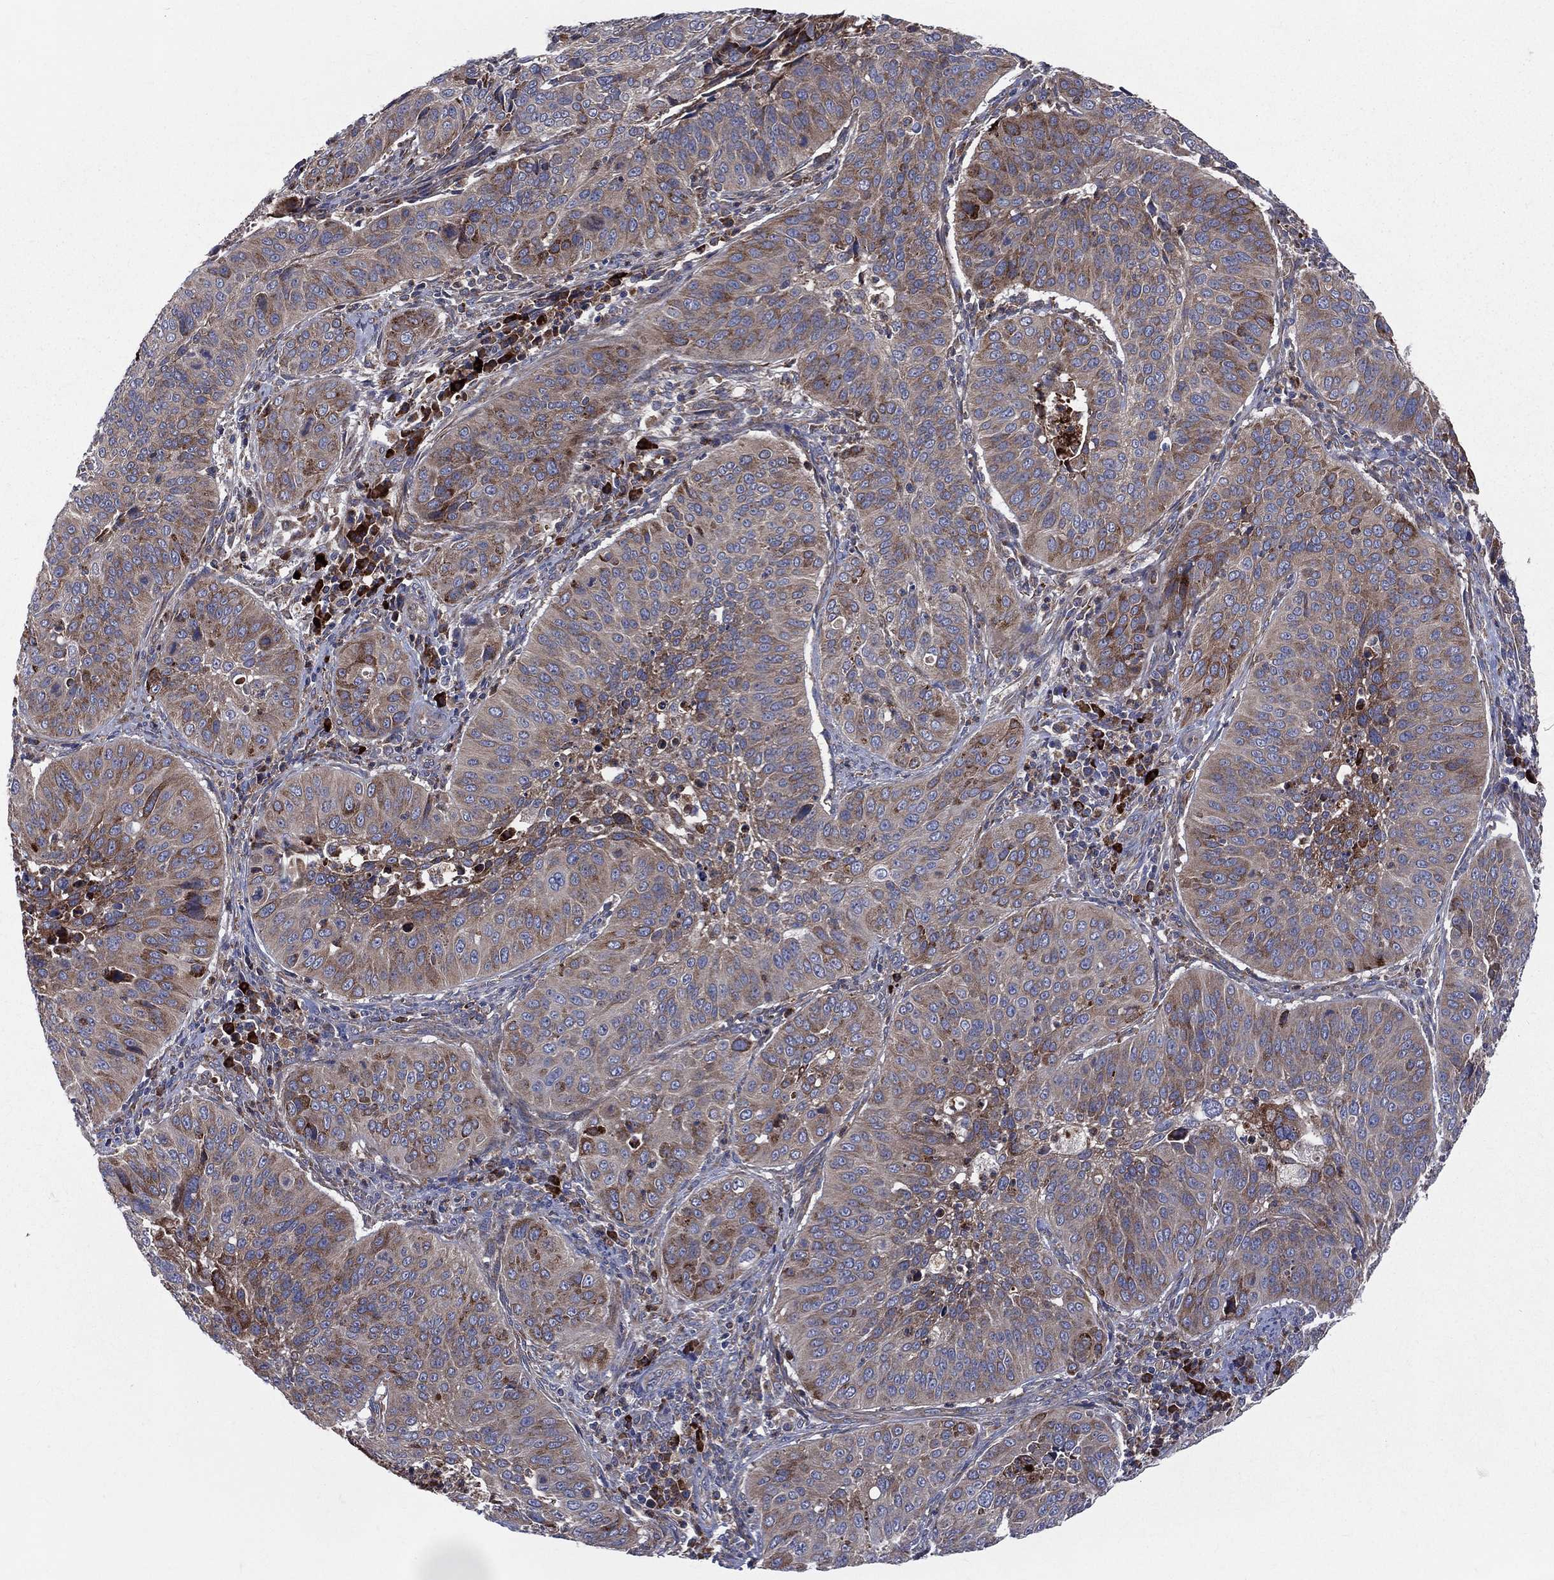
{"staining": {"intensity": "moderate", "quantity": "25%-75%", "location": "cytoplasmic/membranous"}, "tissue": "cervical cancer", "cell_type": "Tumor cells", "image_type": "cancer", "snomed": [{"axis": "morphology", "description": "Normal tissue, NOS"}, {"axis": "morphology", "description": "Squamous cell carcinoma, NOS"}, {"axis": "topography", "description": "Cervix"}], "caption": "DAB immunohistochemical staining of human squamous cell carcinoma (cervical) demonstrates moderate cytoplasmic/membranous protein staining in approximately 25%-75% of tumor cells.", "gene": "CCDC159", "patient": {"sex": "female", "age": 39}}